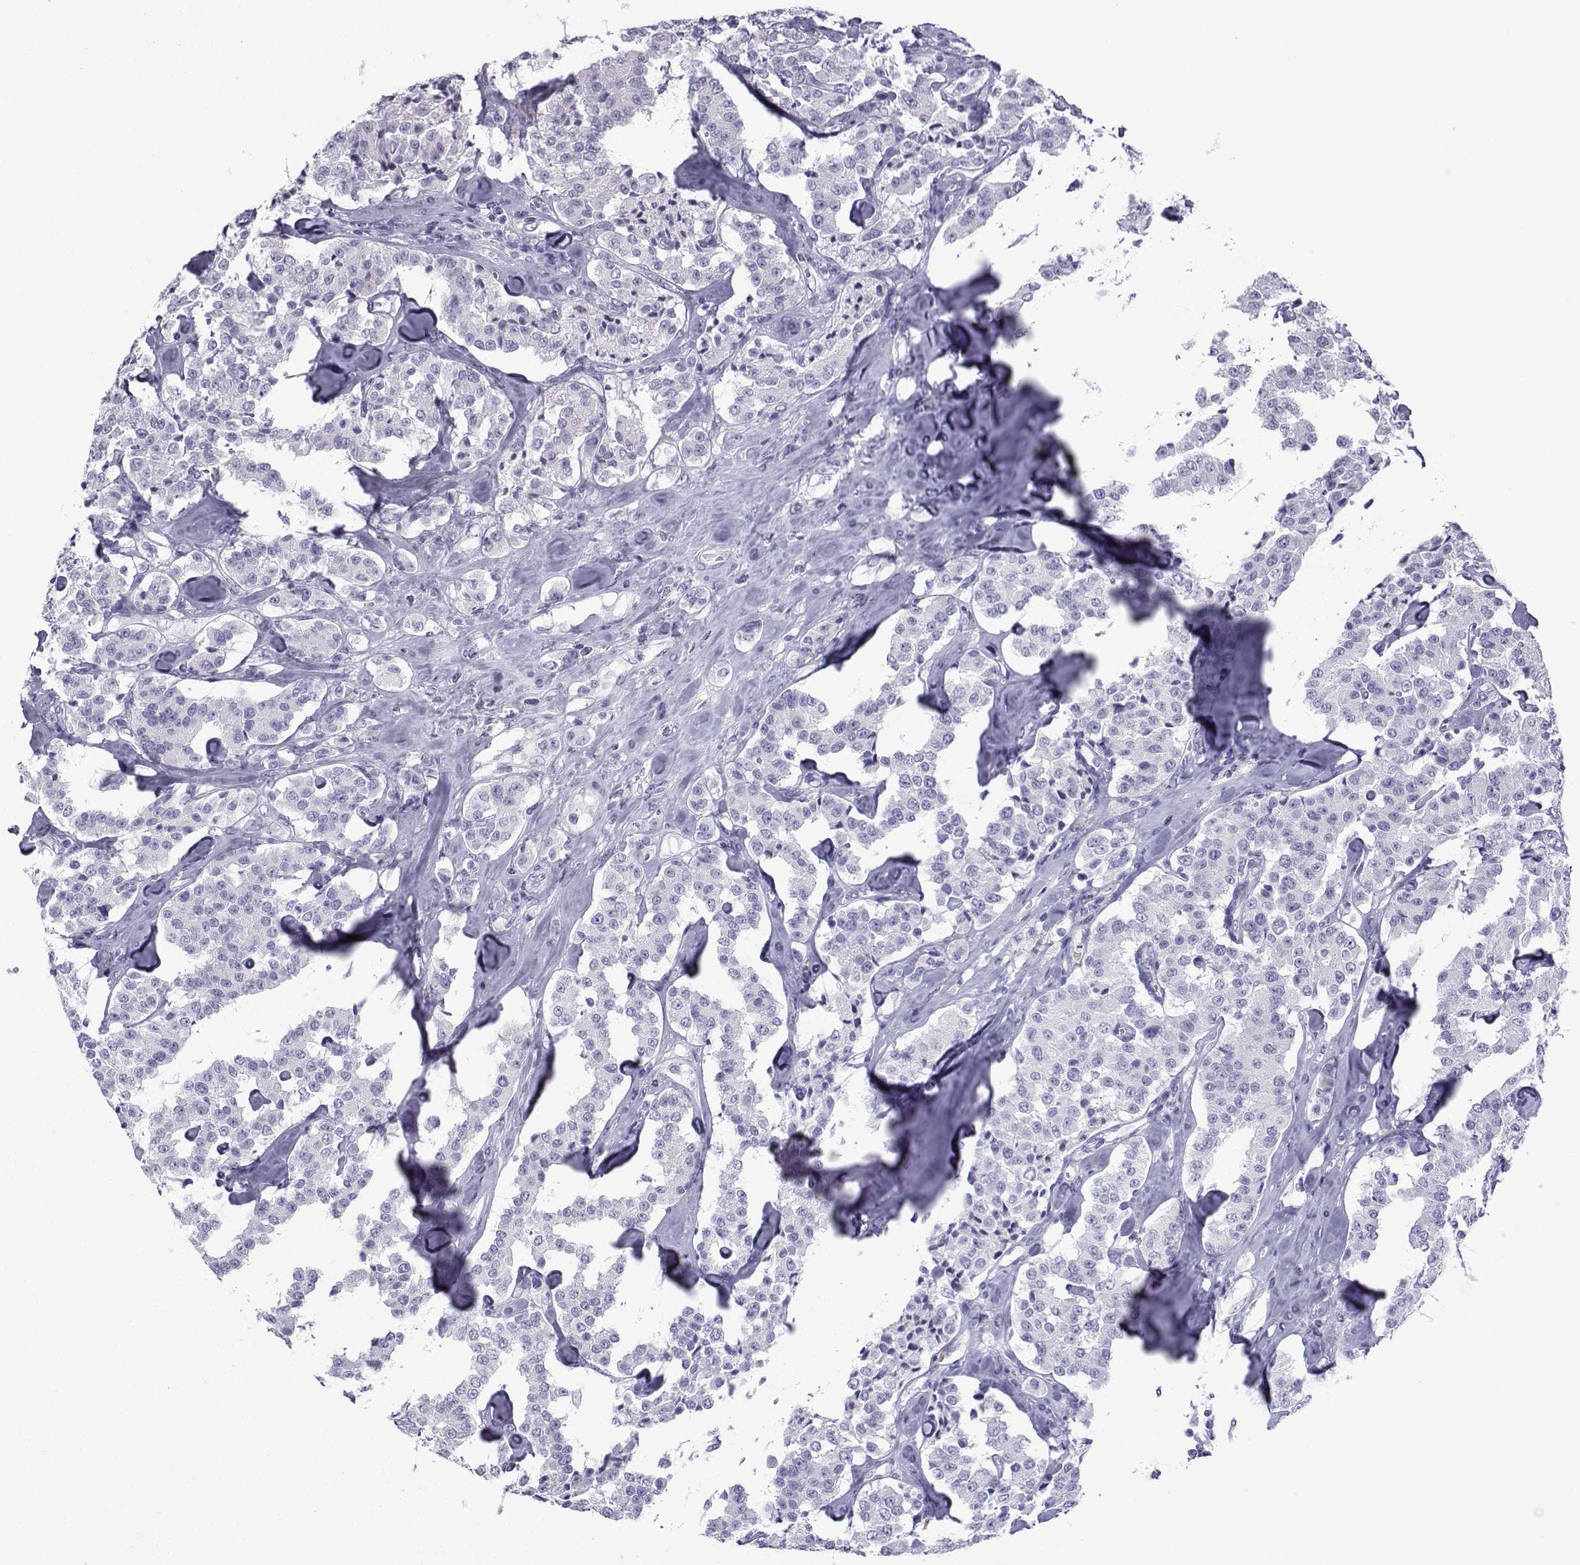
{"staining": {"intensity": "negative", "quantity": "none", "location": "none"}, "tissue": "carcinoid", "cell_type": "Tumor cells", "image_type": "cancer", "snomed": [{"axis": "morphology", "description": "Carcinoid, malignant, NOS"}, {"axis": "topography", "description": "Pancreas"}], "caption": "Immunohistochemical staining of malignant carcinoid shows no significant staining in tumor cells.", "gene": "TRIM46", "patient": {"sex": "male", "age": 41}}